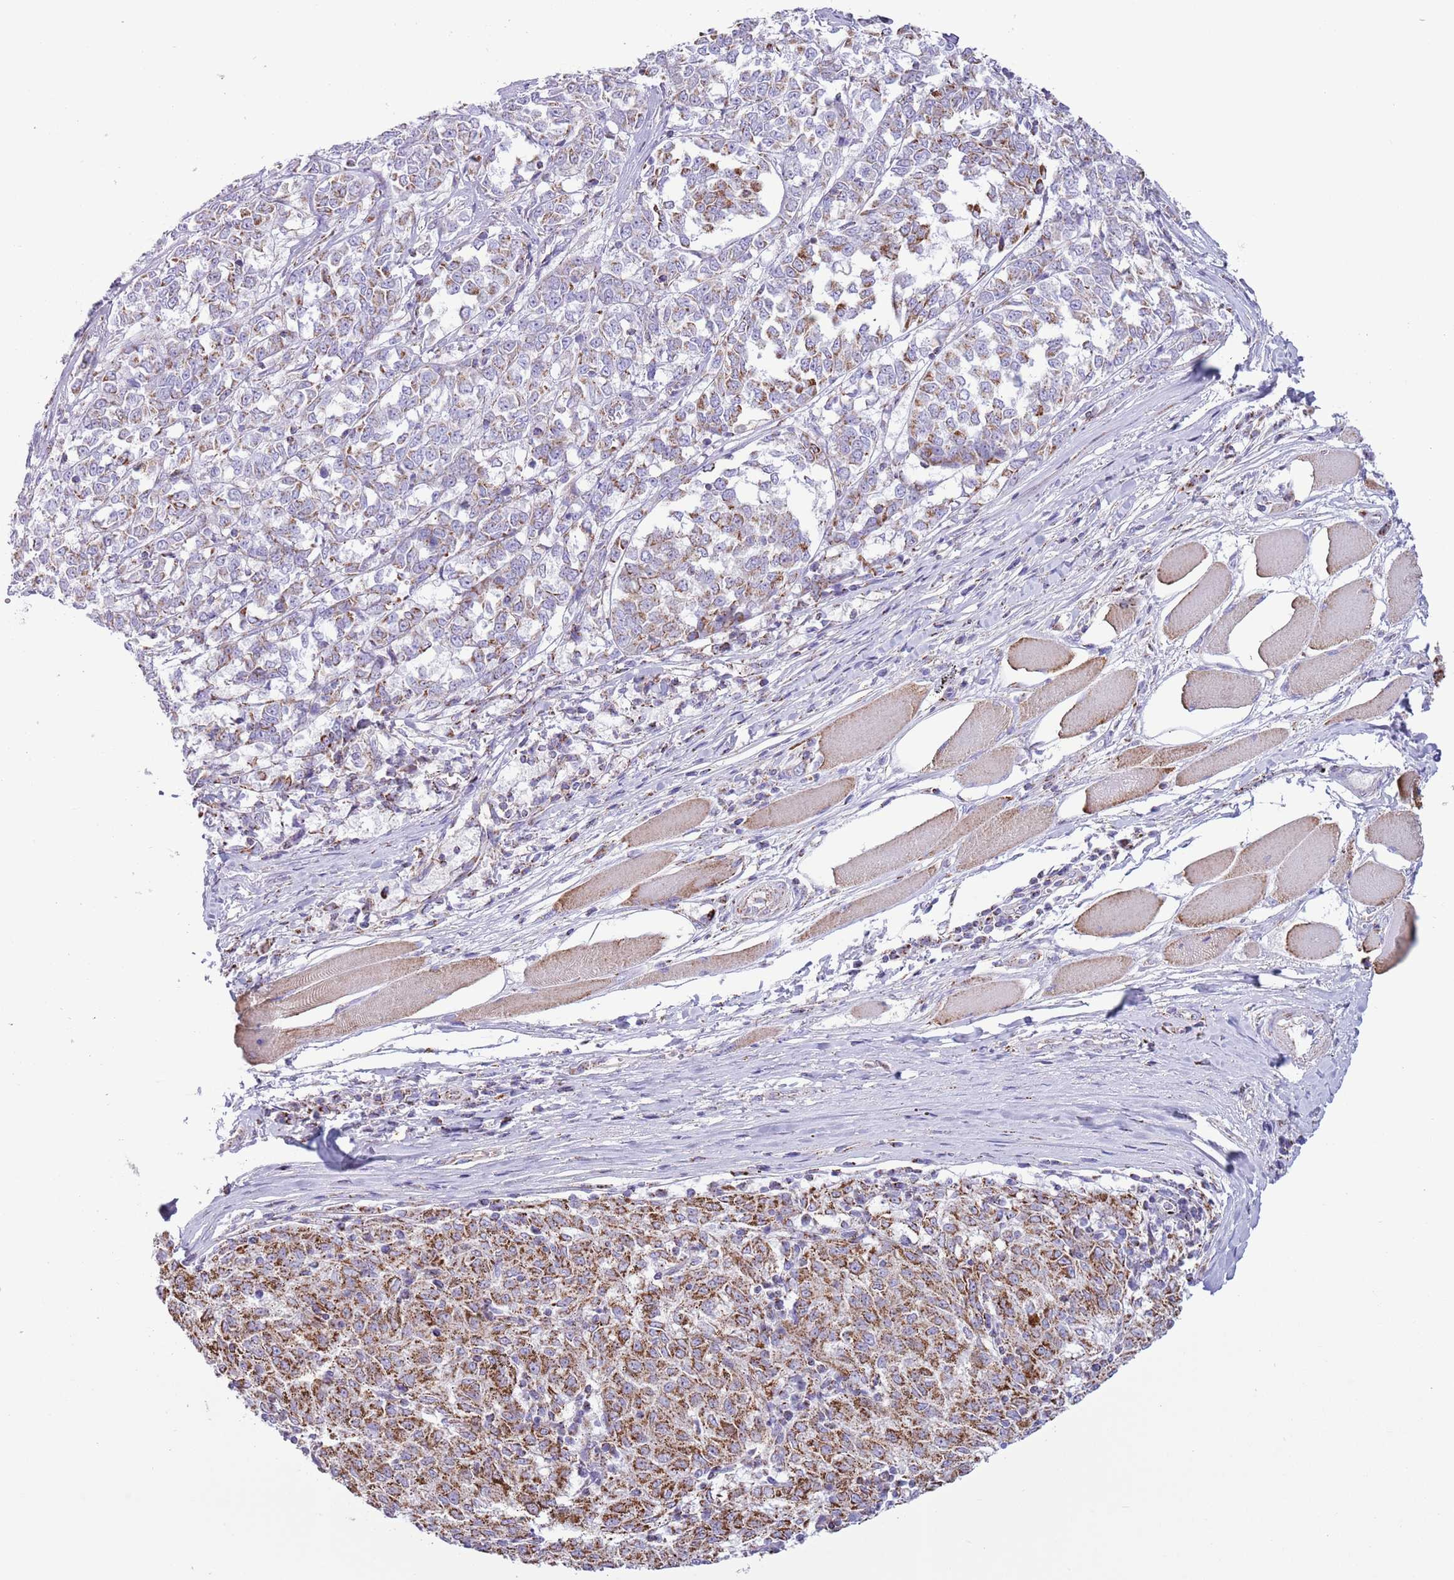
{"staining": {"intensity": "moderate", "quantity": "25%-75%", "location": "cytoplasmic/membranous"}, "tissue": "melanoma", "cell_type": "Tumor cells", "image_type": "cancer", "snomed": [{"axis": "morphology", "description": "Malignant melanoma, NOS"}, {"axis": "topography", "description": "Skin"}], "caption": "Human melanoma stained for a protein (brown) reveals moderate cytoplasmic/membranous positive positivity in about 25%-75% of tumor cells.", "gene": "ATP6V1B1", "patient": {"sex": "female", "age": 72}}